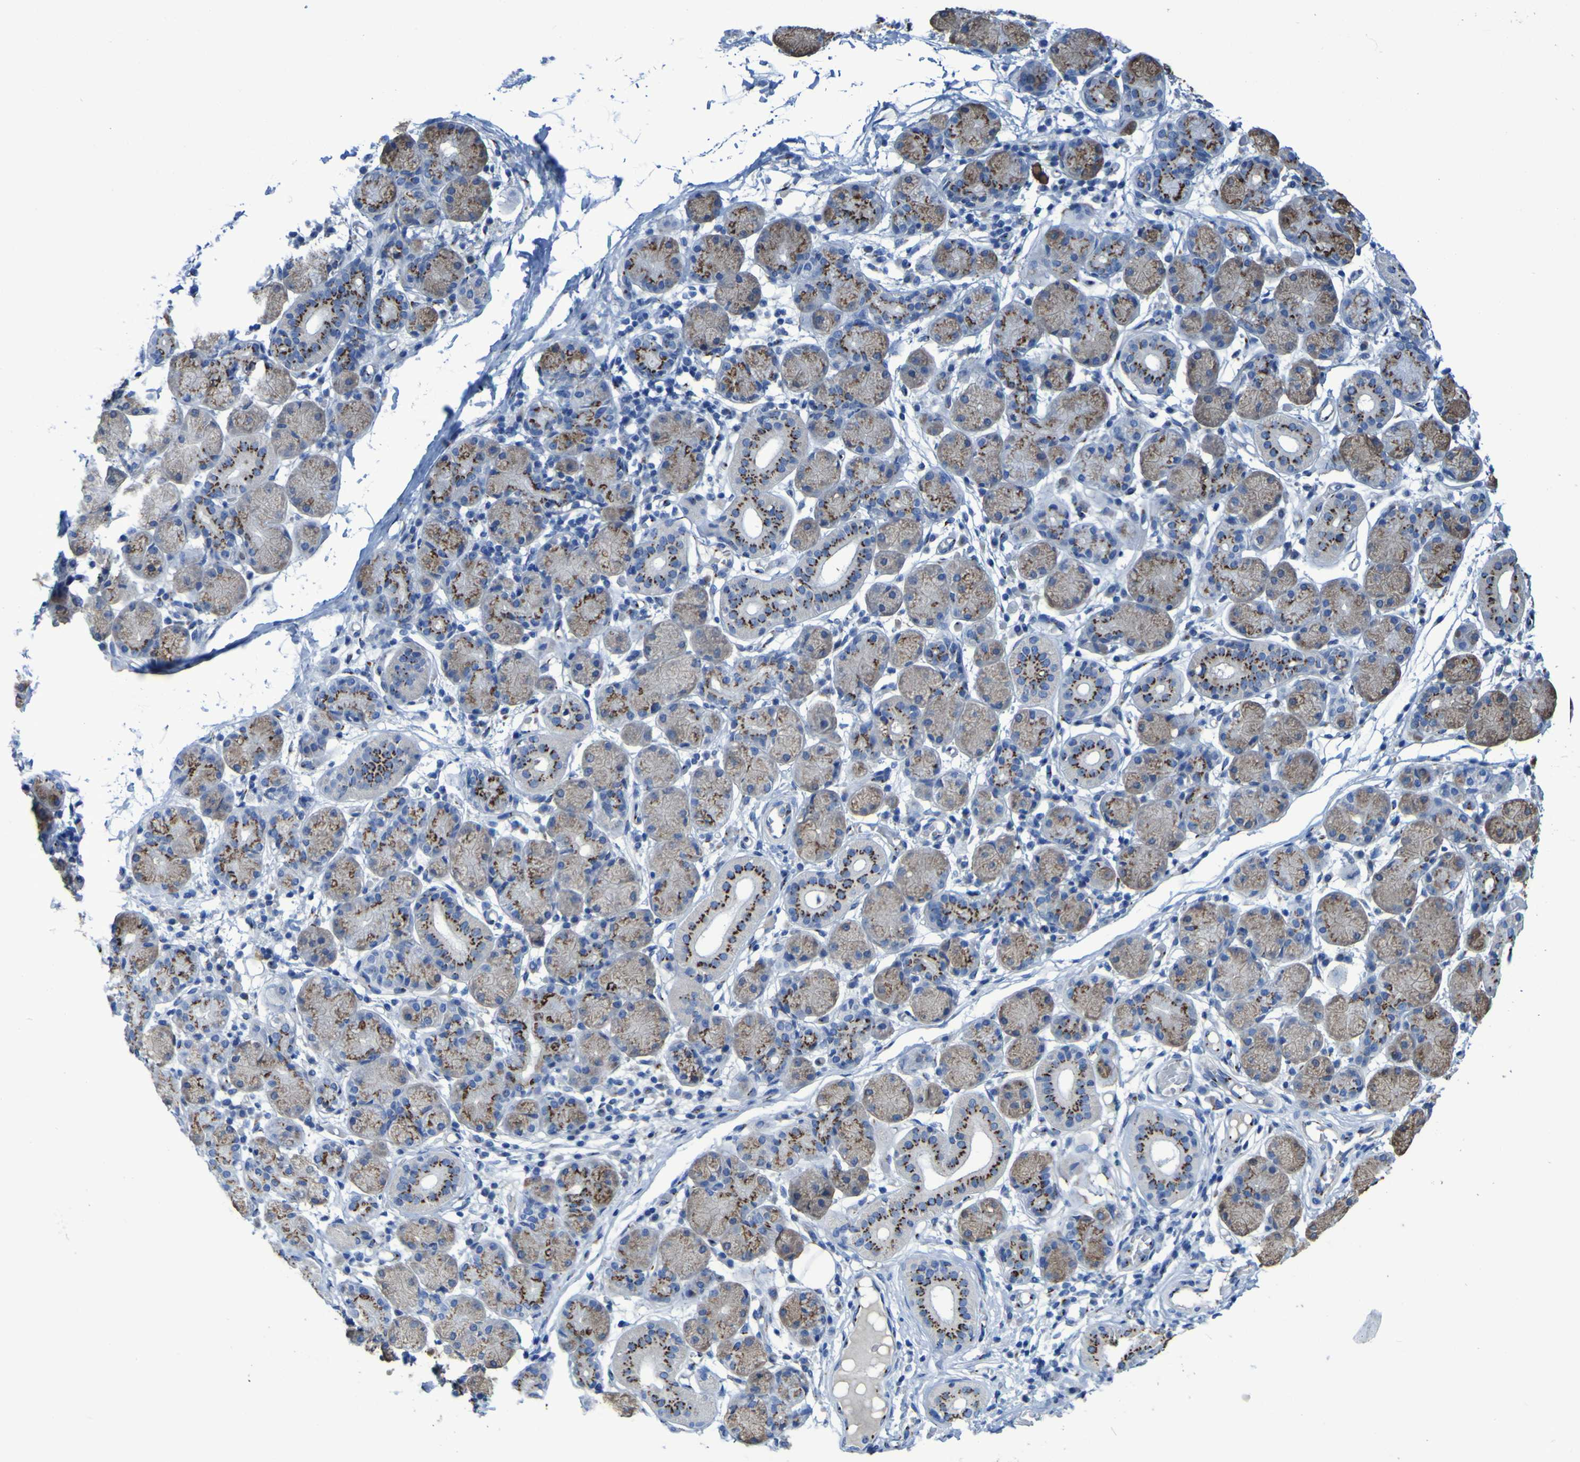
{"staining": {"intensity": "moderate", "quantity": "25%-75%", "location": "cytoplasmic/membranous"}, "tissue": "salivary gland", "cell_type": "Glandular cells", "image_type": "normal", "snomed": [{"axis": "morphology", "description": "Normal tissue, NOS"}, {"axis": "topography", "description": "Salivary gland"}], "caption": "Immunohistochemistry staining of unremarkable salivary gland, which shows medium levels of moderate cytoplasmic/membranous staining in about 25%-75% of glandular cells indicating moderate cytoplasmic/membranous protein expression. The staining was performed using DAB (3,3'-diaminobenzidine) (brown) for protein detection and nuclei were counterstained in hematoxylin (blue).", "gene": "GOLM1", "patient": {"sex": "female", "age": 24}}